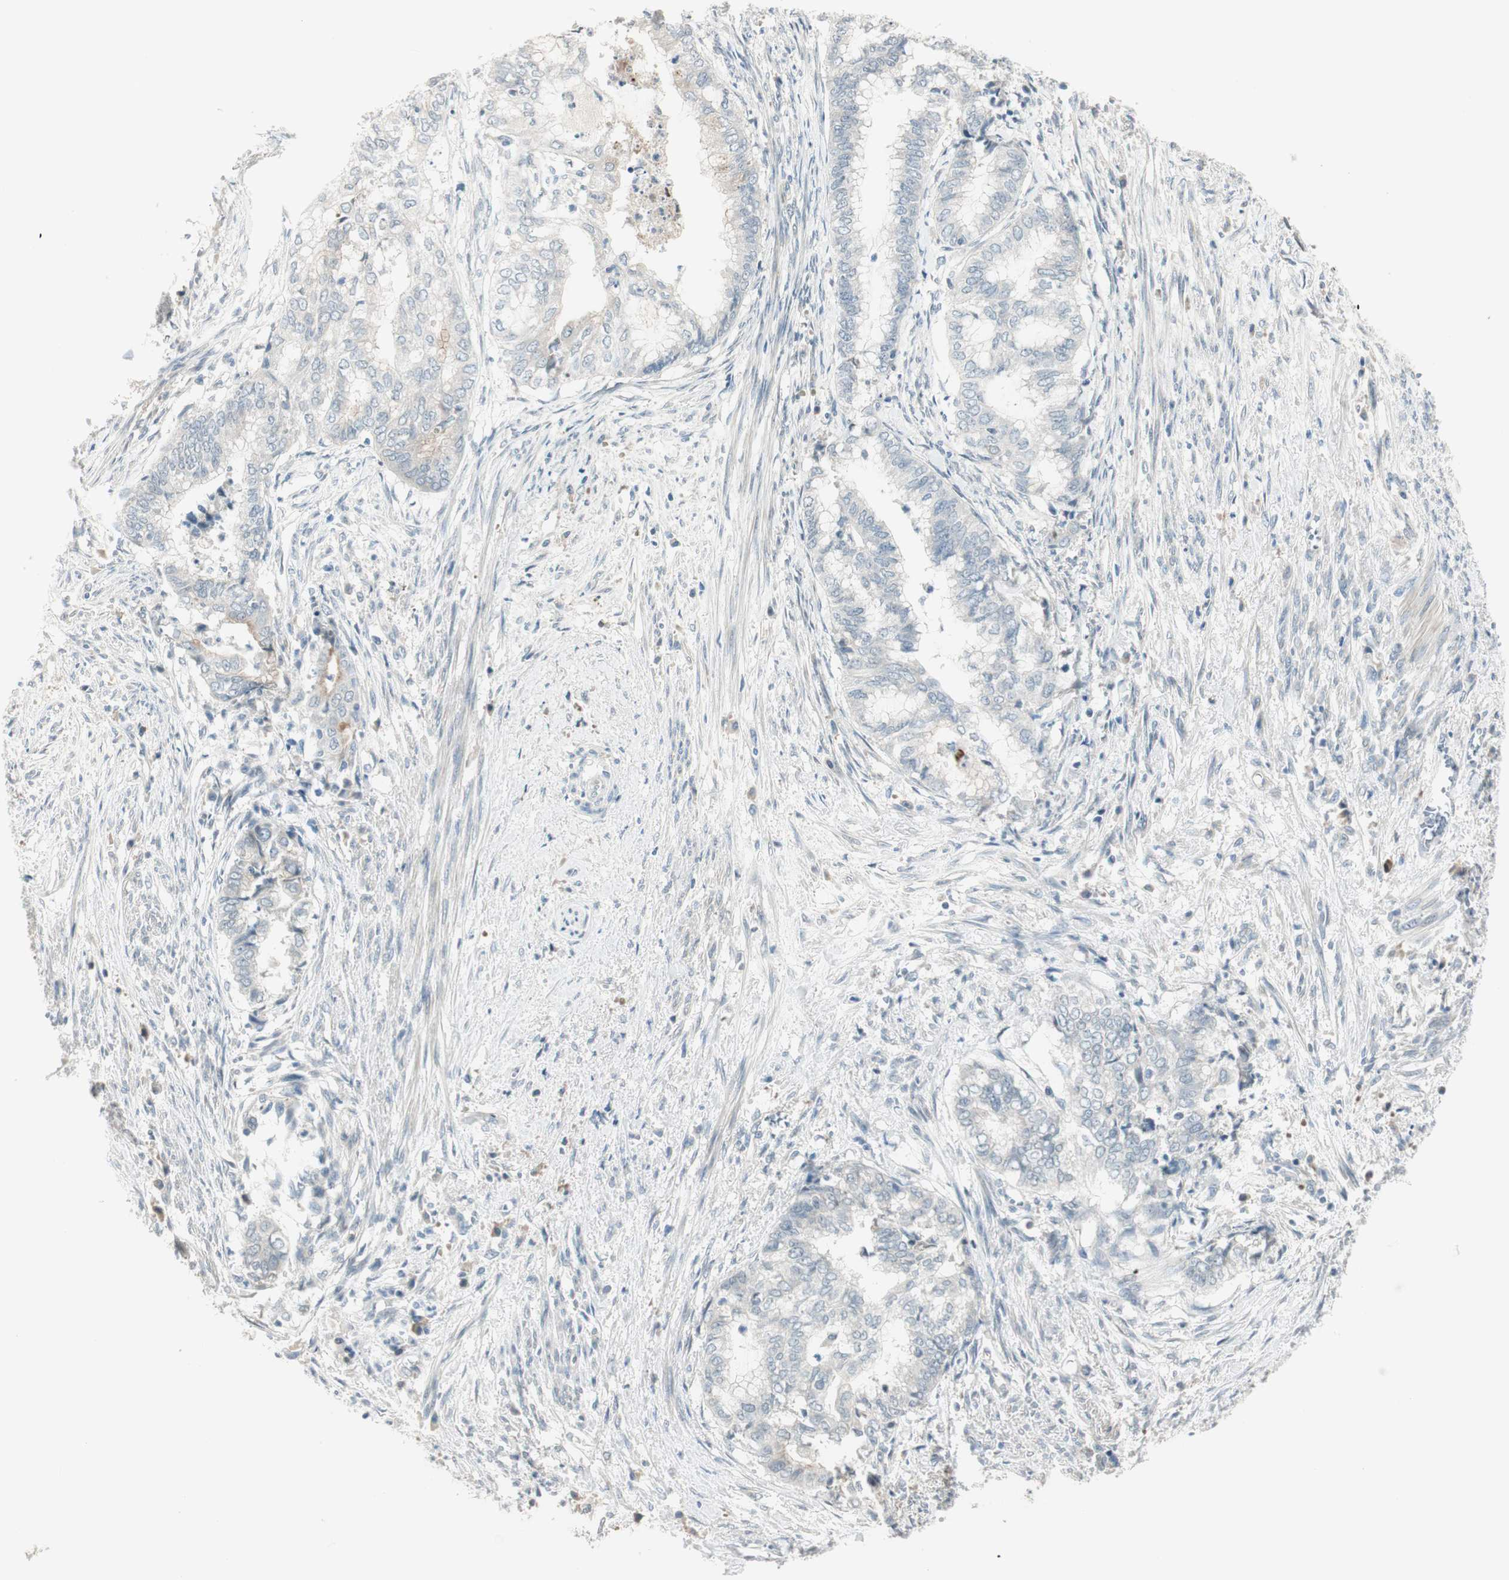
{"staining": {"intensity": "negative", "quantity": "none", "location": "none"}, "tissue": "endometrial cancer", "cell_type": "Tumor cells", "image_type": "cancer", "snomed": [{"axis": "morphology", "description": "Necrosis, NOS"}, {"axis": "morphology", "description": "Adenocarcinoma, NOS"}, {"axis": "topography", "description": "Endometrium"}], "caption": "This is an immunohistochemistry (IHC) photomicrograph of human endometrial cancer (adenocarcinoma). There is no staining in tumor cells.", "gene": "PCDHB15", "patient": {"sex": "female", "age": 79}}